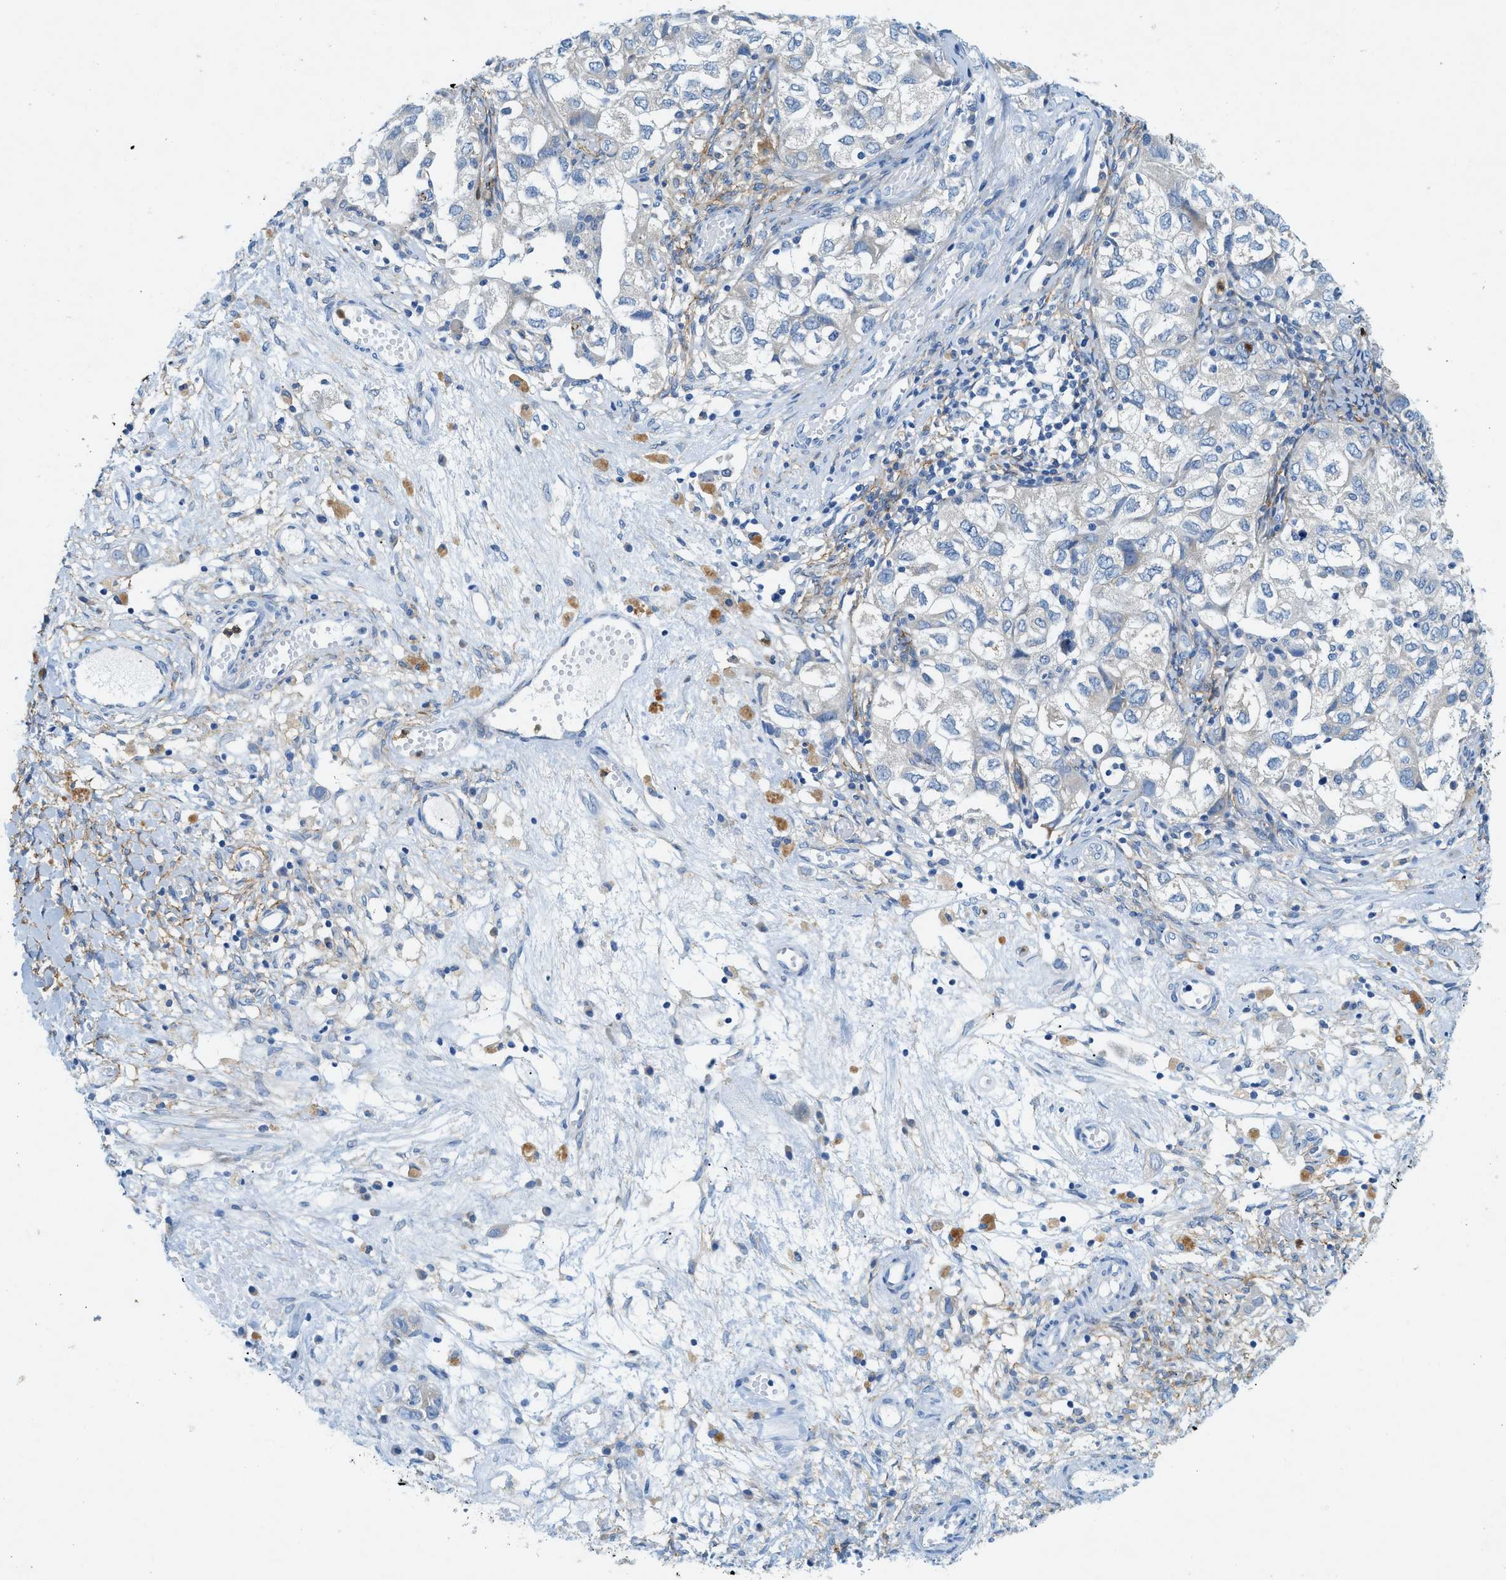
{"staining": {"intensity": "negative", "quantity": "none", "location": "none"}, "tissue": "ovarian cancer", "cell_type": "Tumor cells", "image_type": "cancer", "snomed": [{"axis": "morphology", "description": "Carcinoma, NOS"}, {"axis": "morphology", "description": "Cystadenocarcinoma, serous, NOS"}, {"axis": "topography", "description": "Ovary"}], "caption": "Tumor cells show no significant expression in ovarian cancer (carcinoma).", "gene": "ZDHHC13", "patient": {"sex": "female", "age": 69}}